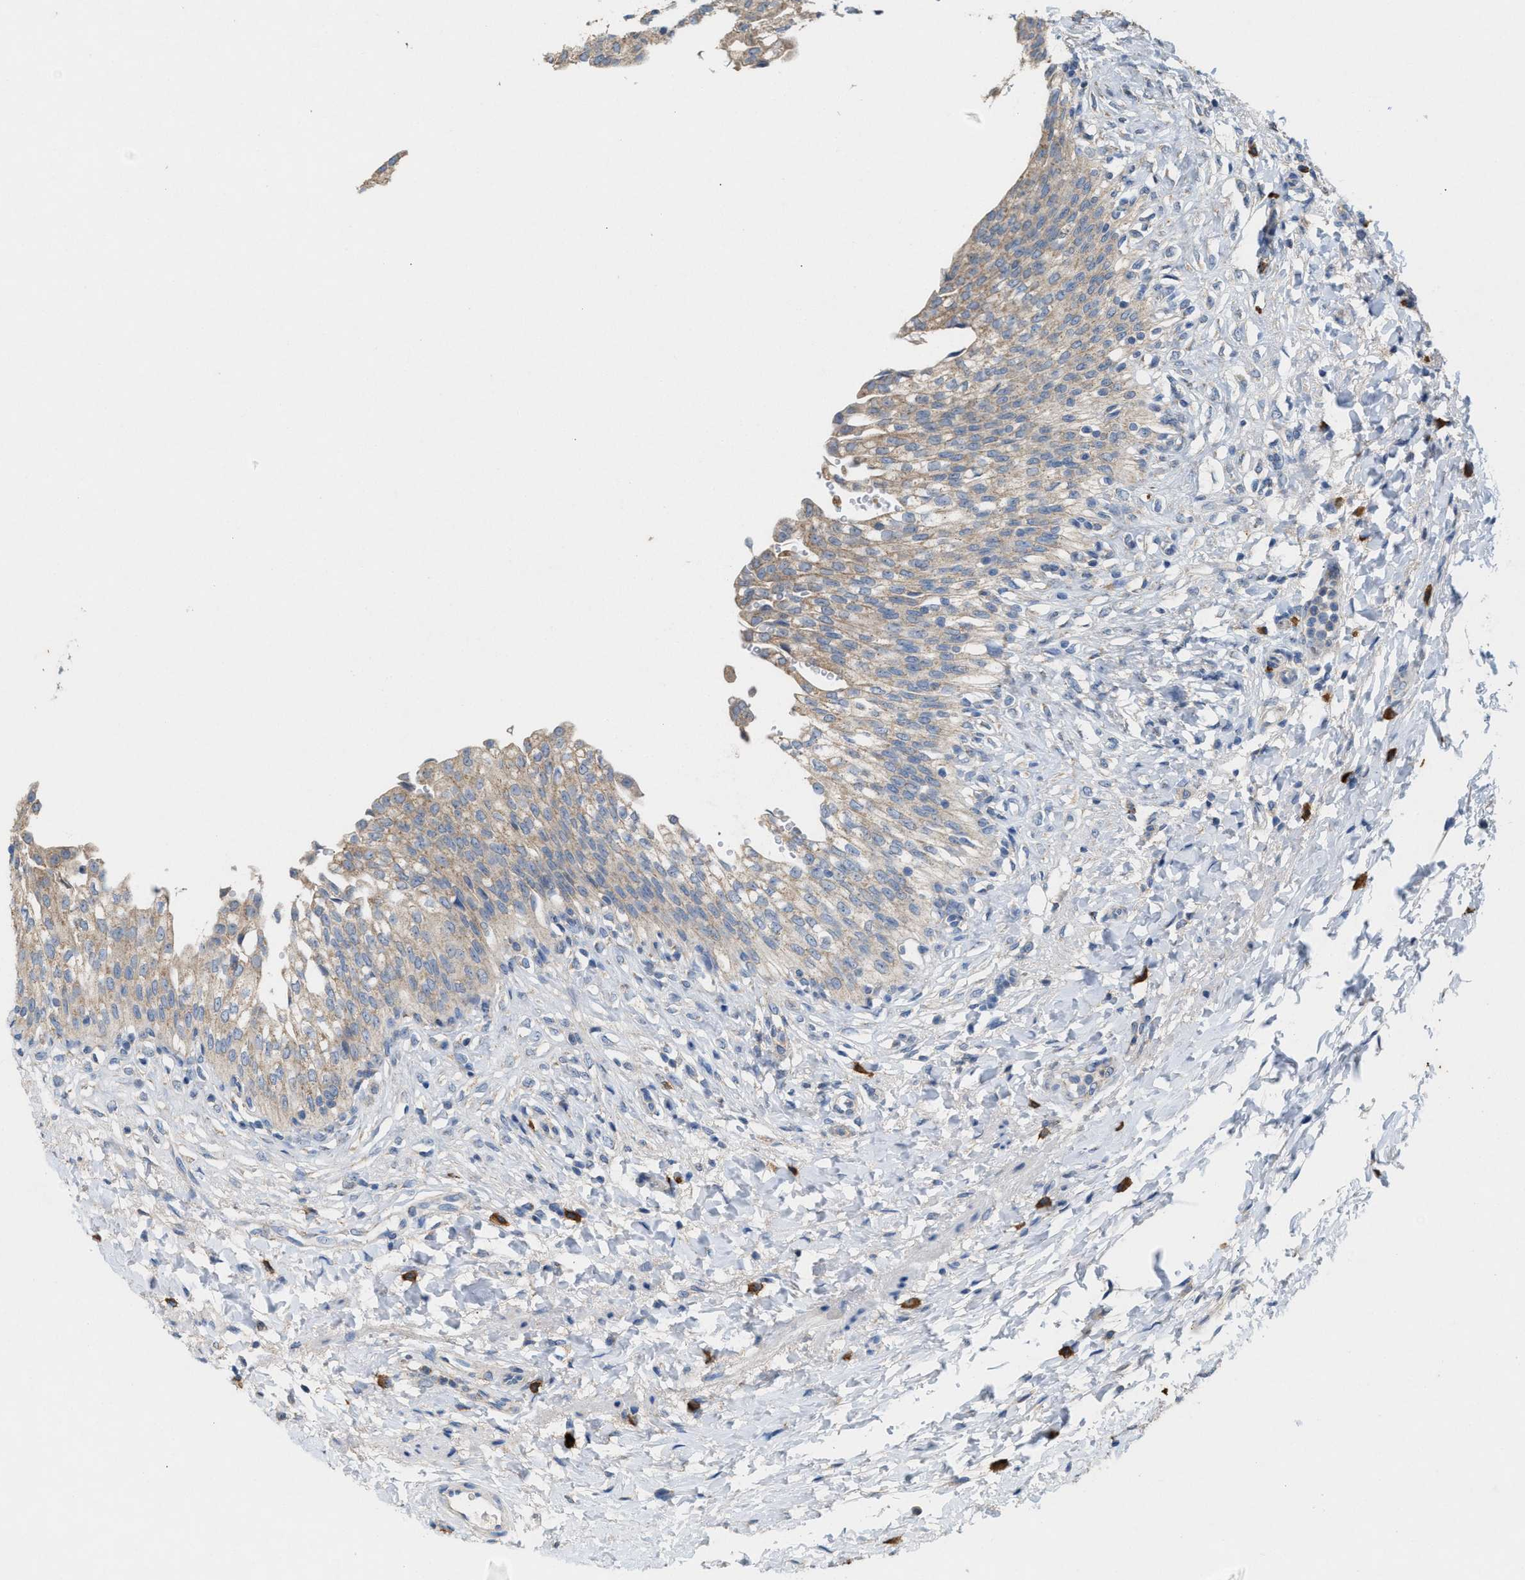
{"staining": {"intensity": "weak", "quantity": ">75%", "location": "cytoplasmic/membranous"}, "tissue": "urinary bladder", "cell_type": "Urothelial cells", "image_type": "normal", "snomed": [{"axis": "morphology", "description": "Urothelial carcinoma, High grade"}, {"axis": "topography", "description": "Urinary bladder"}], "caption": "A micrograph of urinary bladder stained for a protein shows weak cytoplasmic/membranous brown staining in urothelial cells.", "gene": "DYNC2I1", "patient": {"sex": "male", "age": 46}}